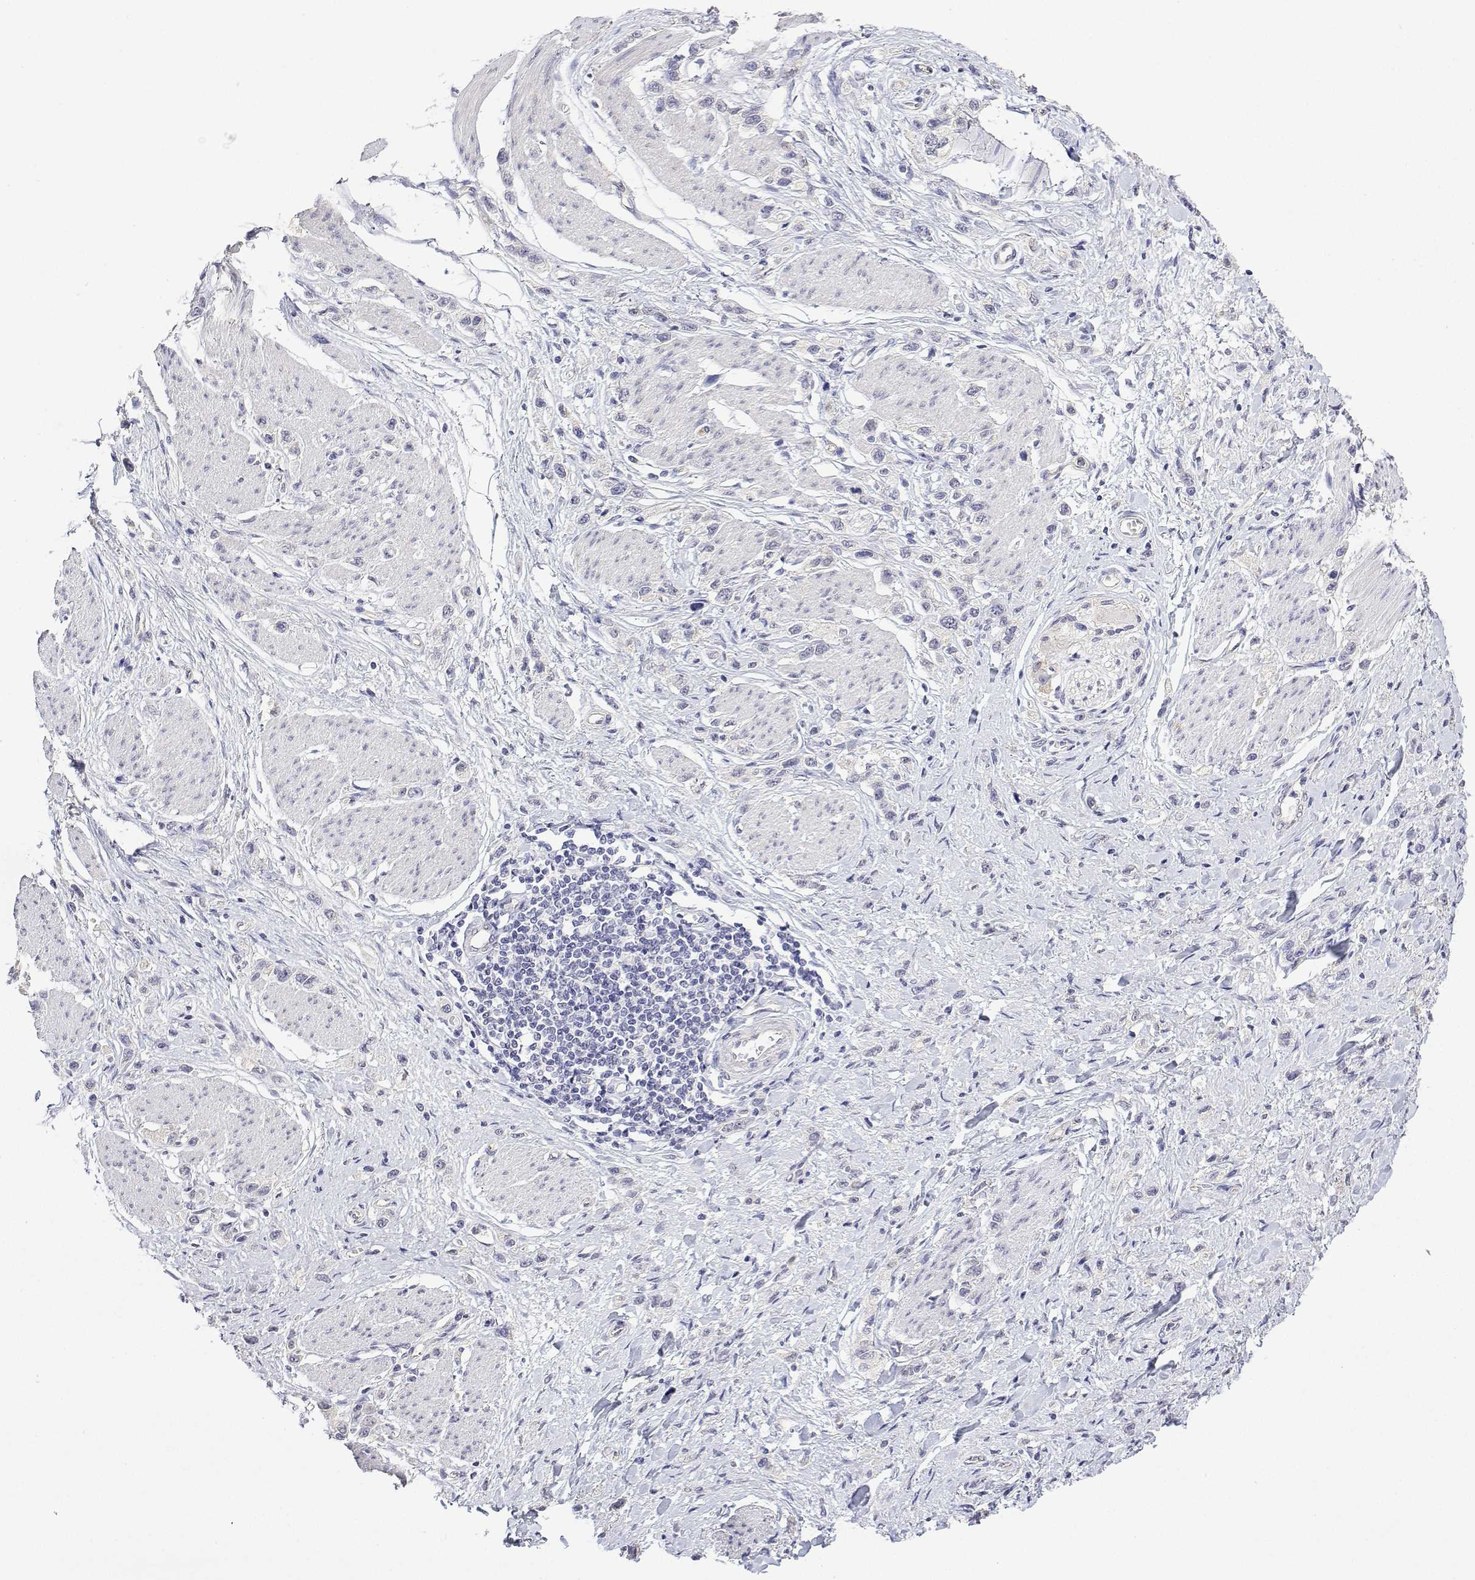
{"staining": {"intensity": "negative", "quantity": "none", "location": "none"}, "tissue": "stomach cancer", "cell_type": "Tumor cells", "image_type": "cancer", "snomed": [{"axis": "morphology", "description": "Adenocarcinoma, NOS"}, {"axis": "topography", "description": "Stomach"}], "caption": "High power microscopy photomicrograph of an immunohistochemistry (IHC) histopathology image of adenocarcinoma (stomach), revealing no significant positivity in tumor cells.", "gene": "PLCB1", "patient": {"sex": "female", "age": 65}}